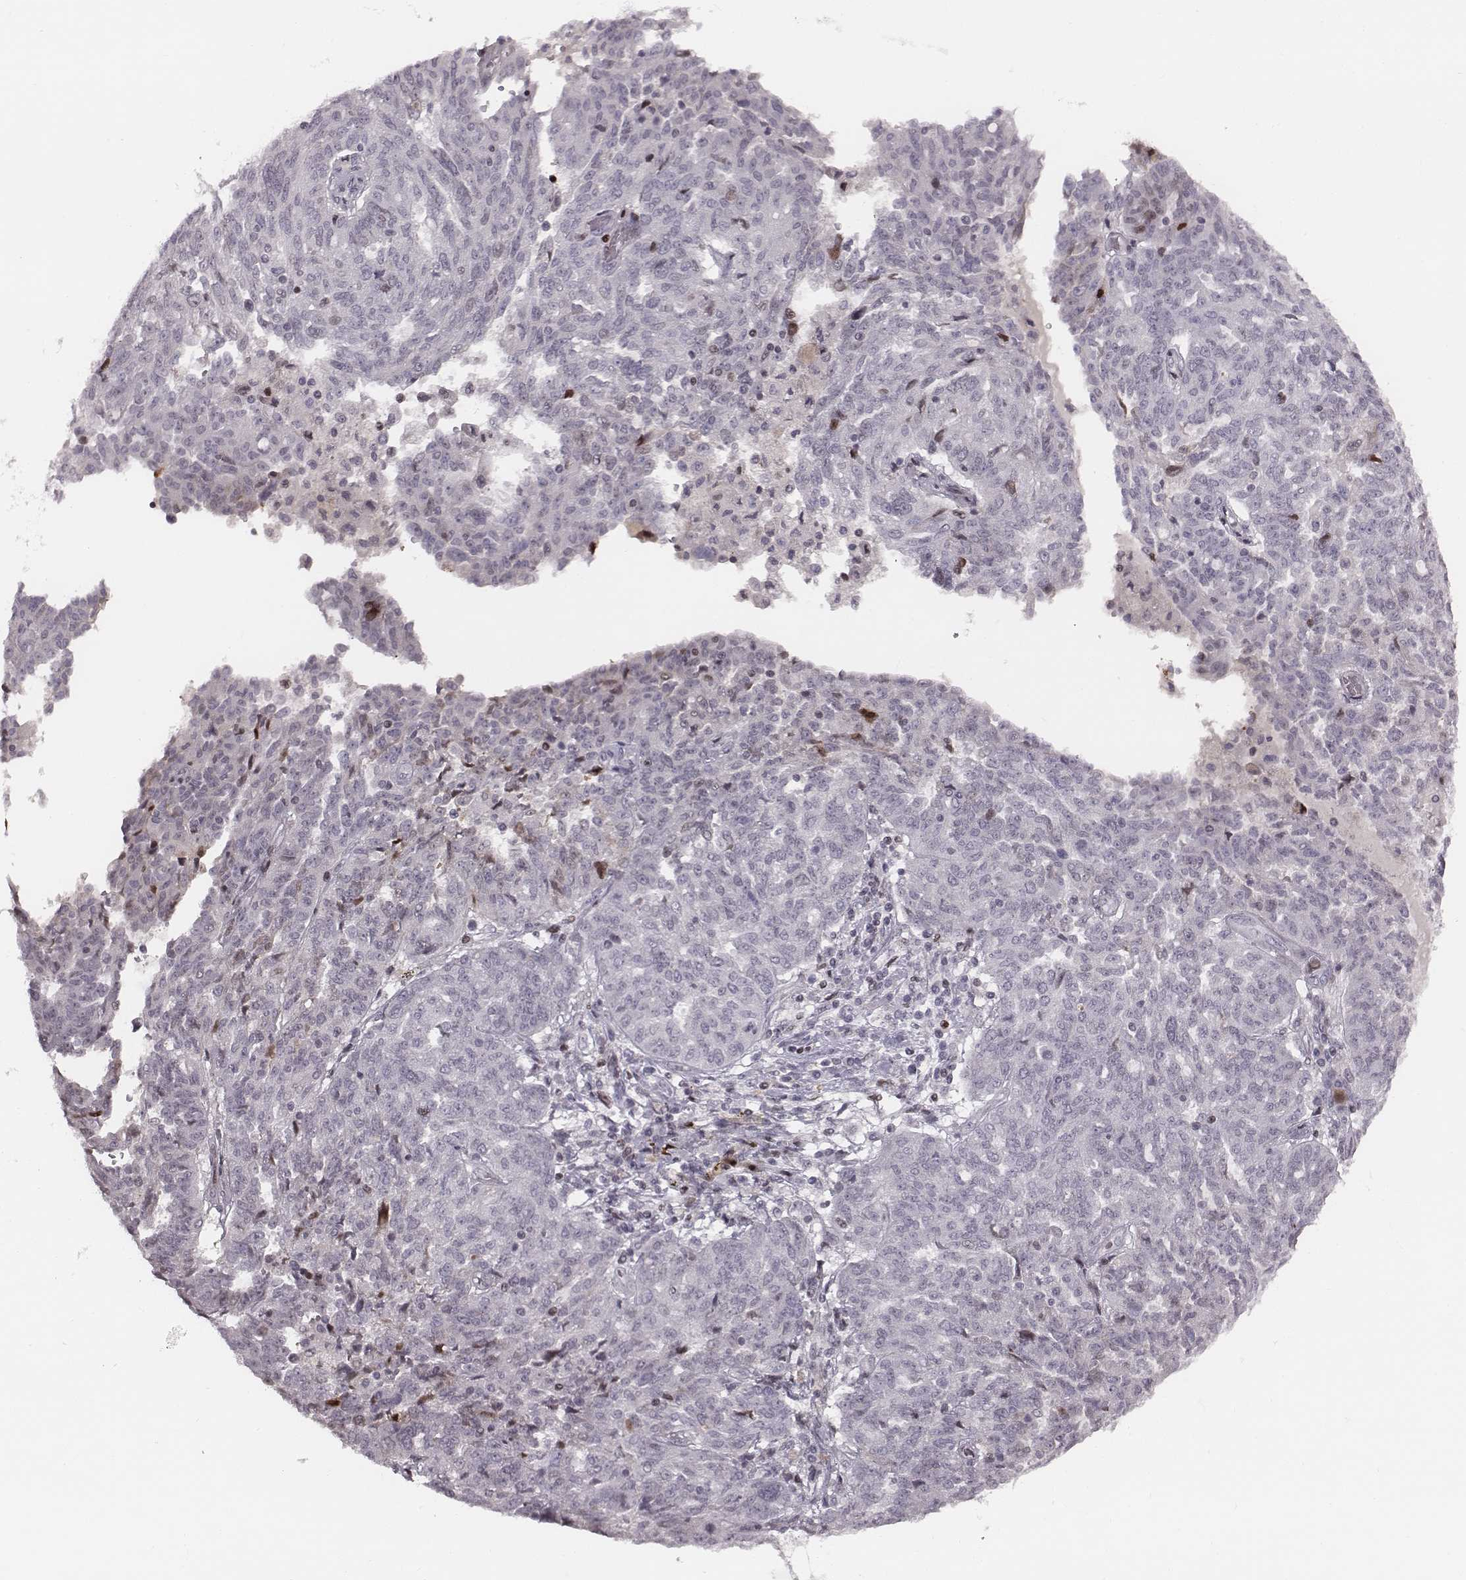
{"staining": {"intensity": "negative", "quantity": "none", "location": "none"}, "tissue": "ovarian cancer", "cell_type": "Tumor cells", "image_type": "cancer", "snomed": [{"axis": "morphology", "description": "Cystadenocarcinoma, serous, NOS"}, {"axis": "topography", "description": "Ovary"}], "caption": "Human serous cystadenocarcinoma (ovarian) stained for a protein using immunohistochemistry (IHC) demonstrates no staining in tumor cells.", "gene": "NDC1", "patient": {"sex": "female", "age": 67}}